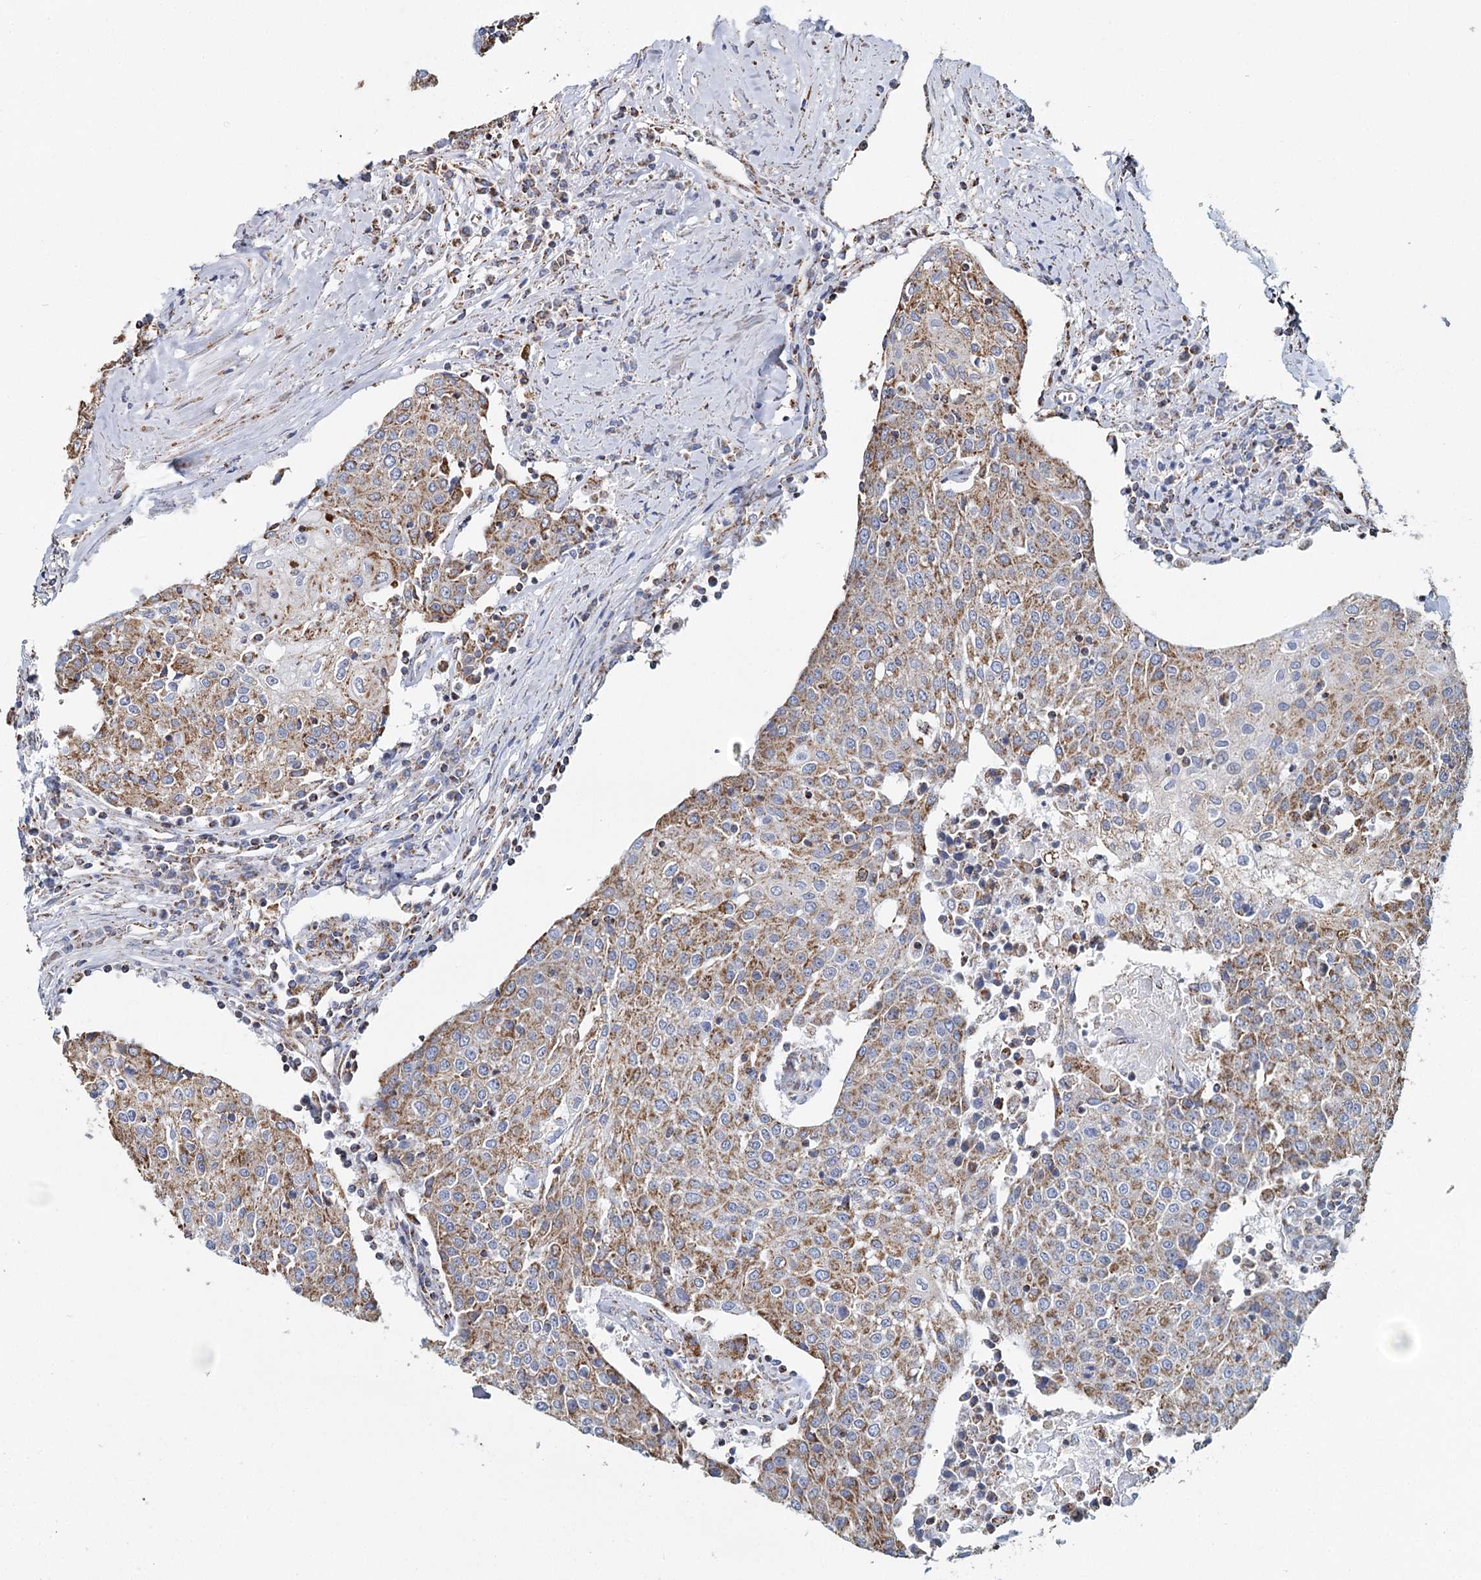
{"staining": {"intensity": "moderate", "quantity": ">75%", "location": "cytoplasmic/membranous"}, "tissue": "urothelial cancer", "cell_type": "Tumor cells", "image_type": "cancer", "snomed": [{"axis": "morphology", "description": "Urothelial carcinoma, High grade"}, {"axis": "topography", "description": "Urinary bladder"}], "caption": "Immunohistochemistry photomicrograph of neoplastic tissue: urothelial carcinoma (high-grade) stained using immunohistochemistry demonstrates medium levels of moderate protein expression localized specifically in the cytoplasmic/membranous of tumor cells, appearing as a cytoplasmic/membranous brown color.", "gene": "MRPL44", "patient": {"sex": "female", "age": 85}}